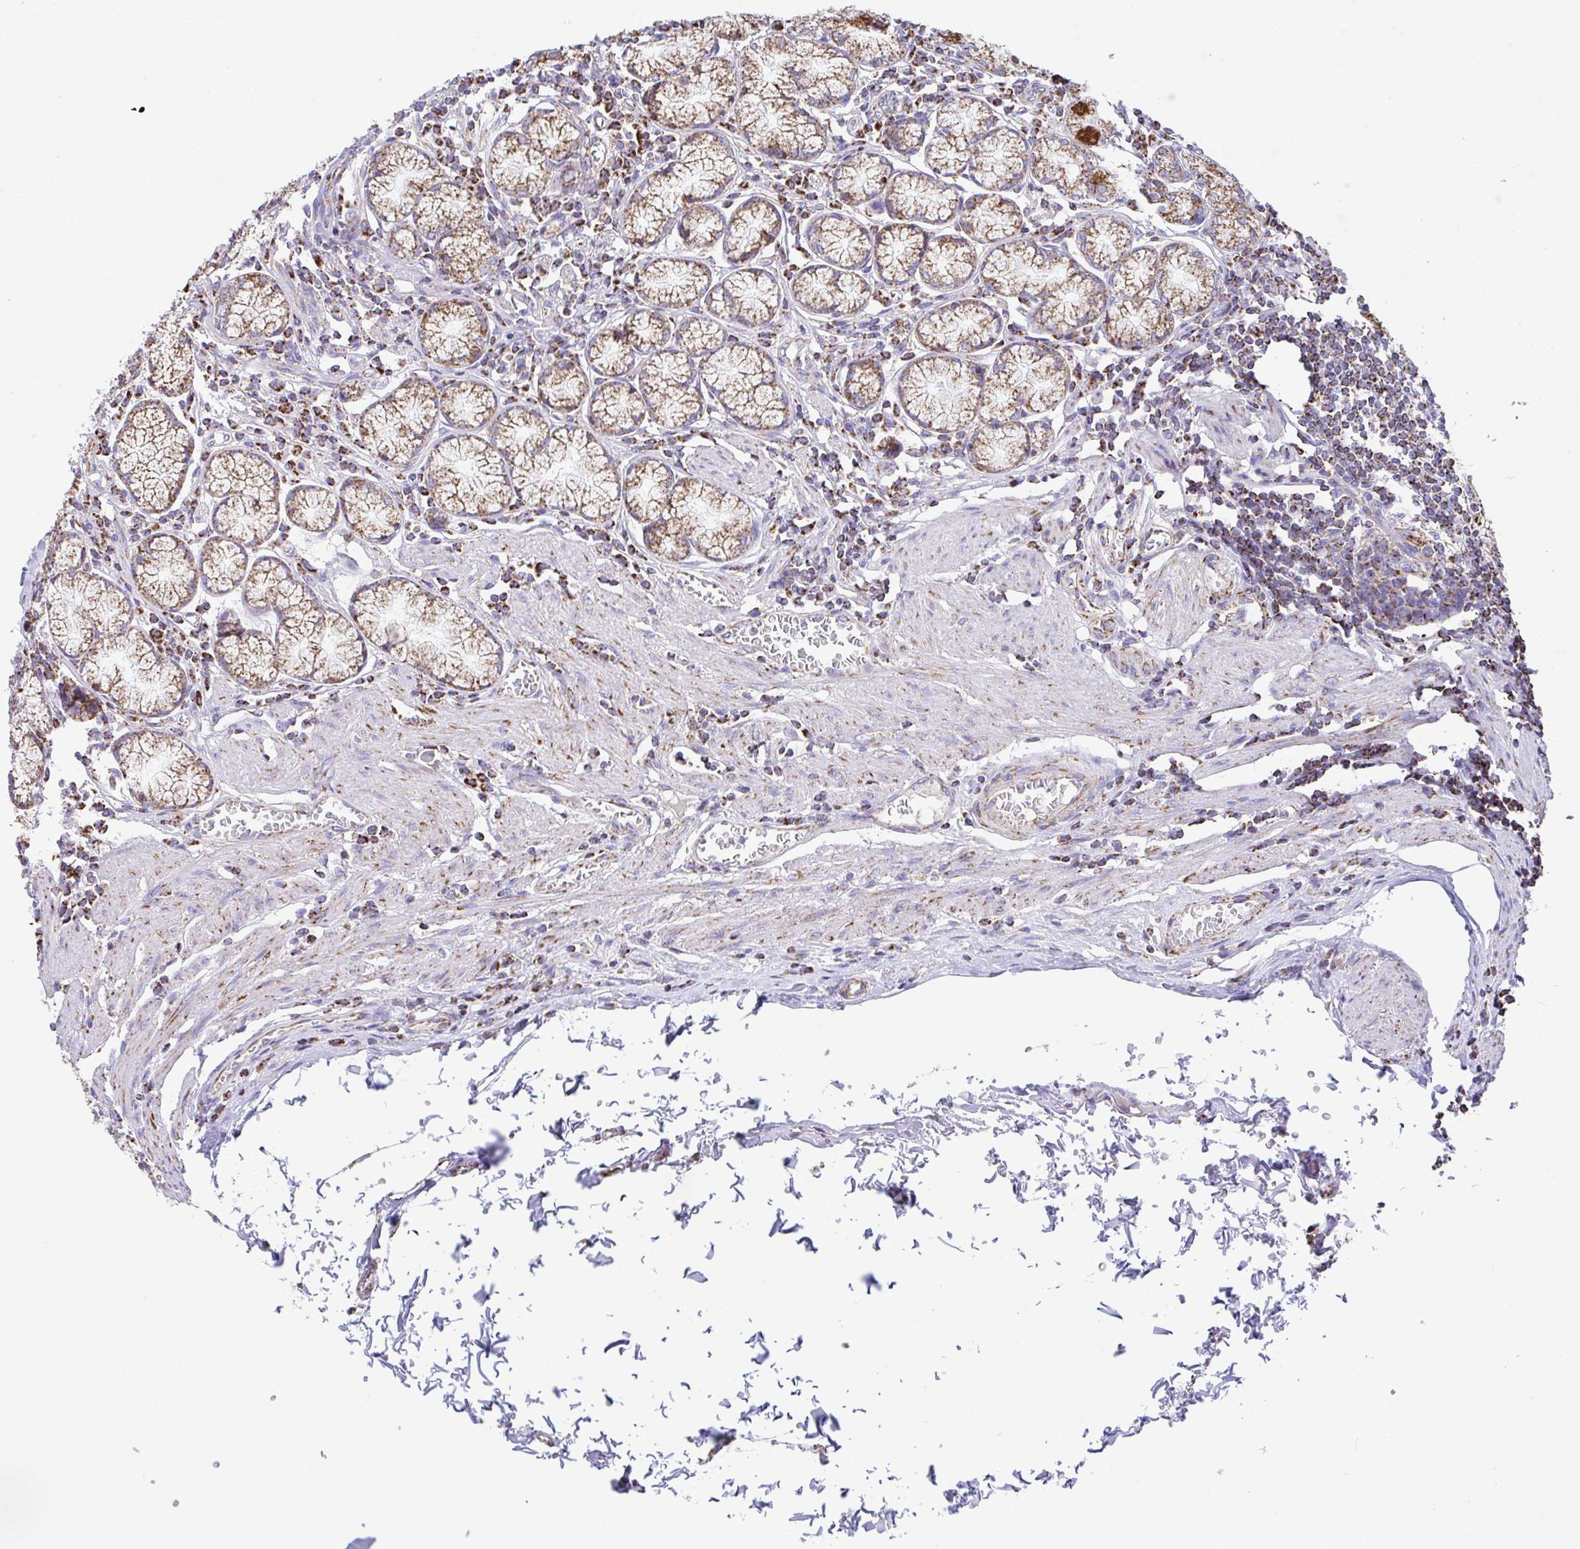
{"staining": {"intensity": "strong", "quantity": "25%-75%", "location": "cytoplasmic/membranous"}, "tissue": "stomach", "cell_type": "Glandular cells", "image_type": "normal", "snomed": [{"axis": "morphology", "description": "Normal tissue, NOS"}, {"axis": "topography", "description": "Stomach"}], "caption": "A high-resolution histopathology image shows immunohistochemistry staining of unremarkable stomach, which reveals strong cytoplasmic/membranous staining in approximately 25%-75% of glandular cells.", "gene": "PCMTD2", "patient": {"sex": "male", "age": 55}}